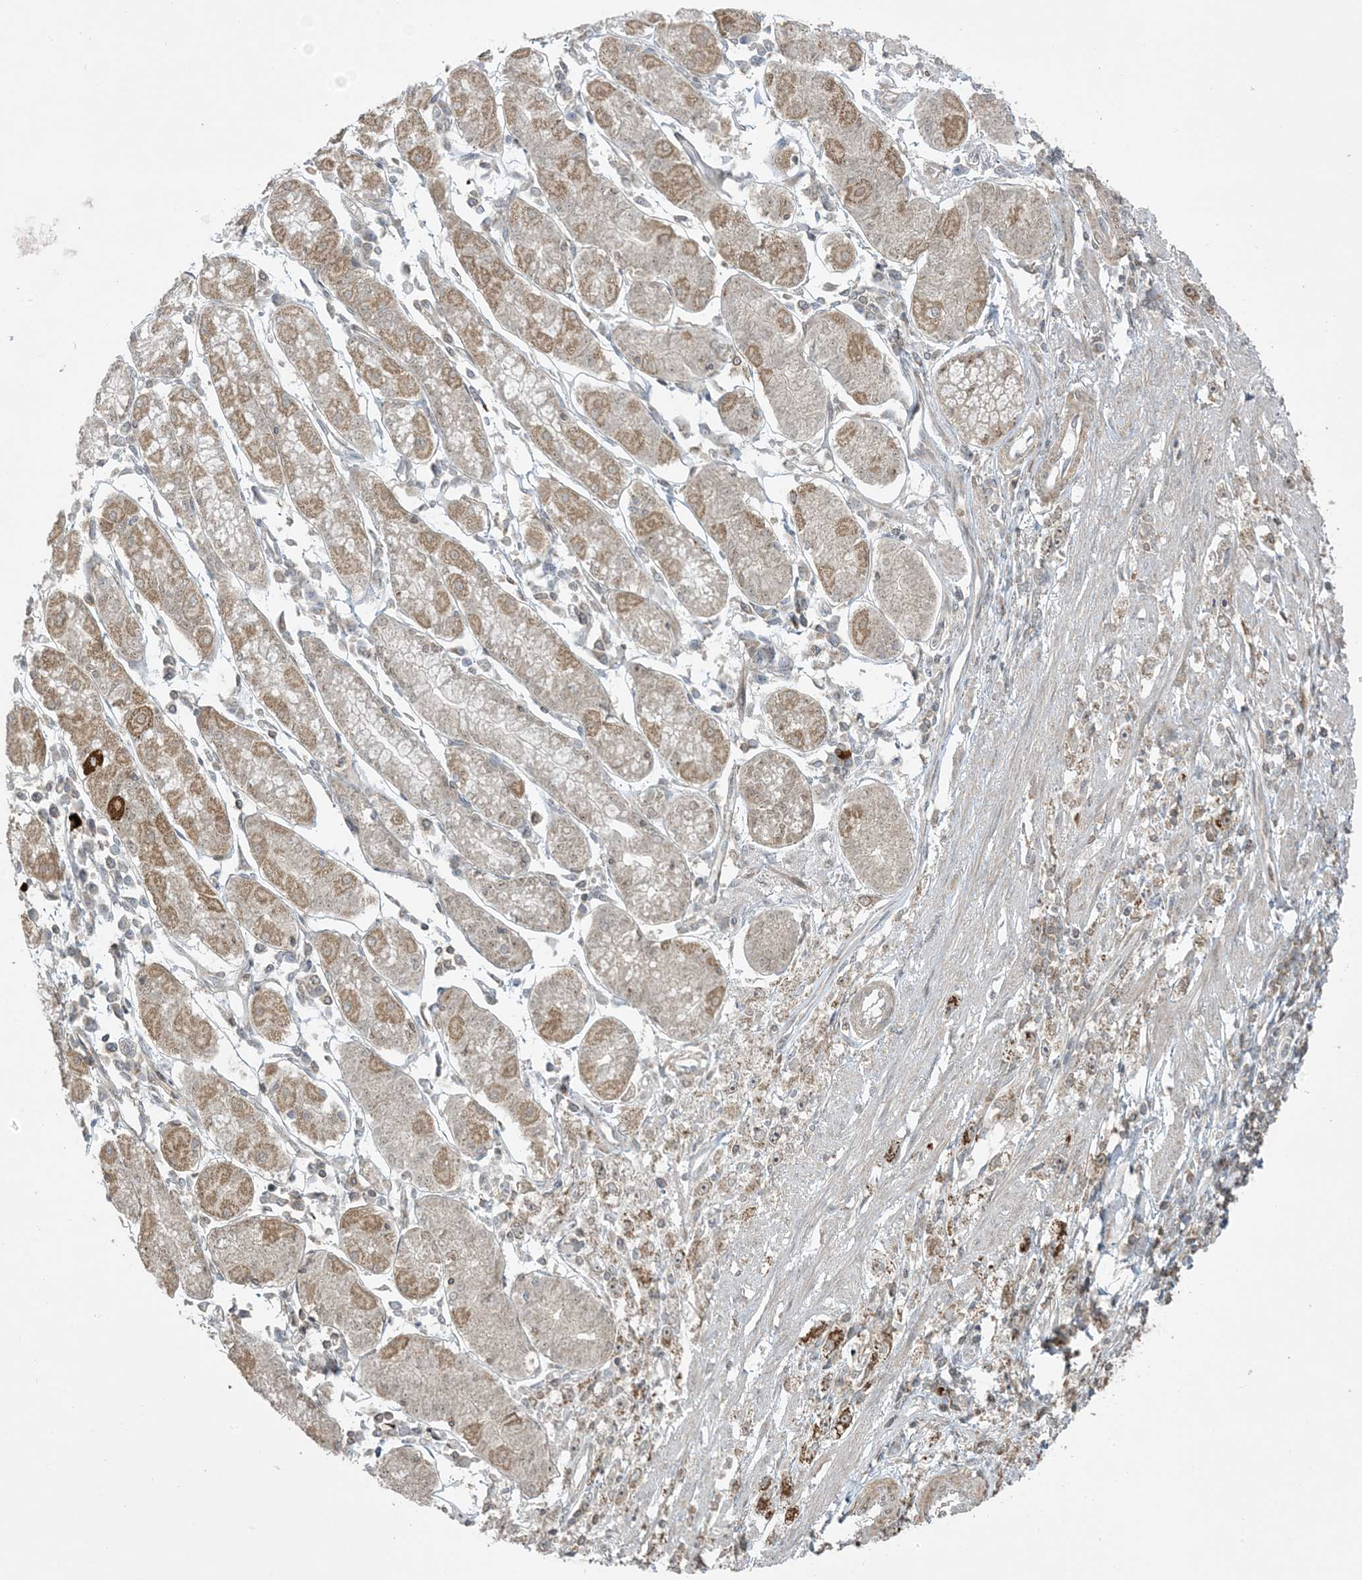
{"staining": {"intensity": "strong", "quantity": "25%-75%", "location": "cytoplasmic/membranous"}, "tissue": "stomach cancer", "cell_type": "Tumor cells", "image_type": "cancer", "snomed": [{"axis": "morphology", "description": "Adenocarcinoma, NOS"}, {"axis": "topography", "description": "Stomach"}], "caption": "A micrograph showing strong cytoplasmic/membranous expression in approximately 25%-75% of tumor cells in adenocarcinoma (stomach), as visualized by brown immunohistochemical staining.", "gene": "PHLDB2", "patient": {"sex": "female", "age": 59}}